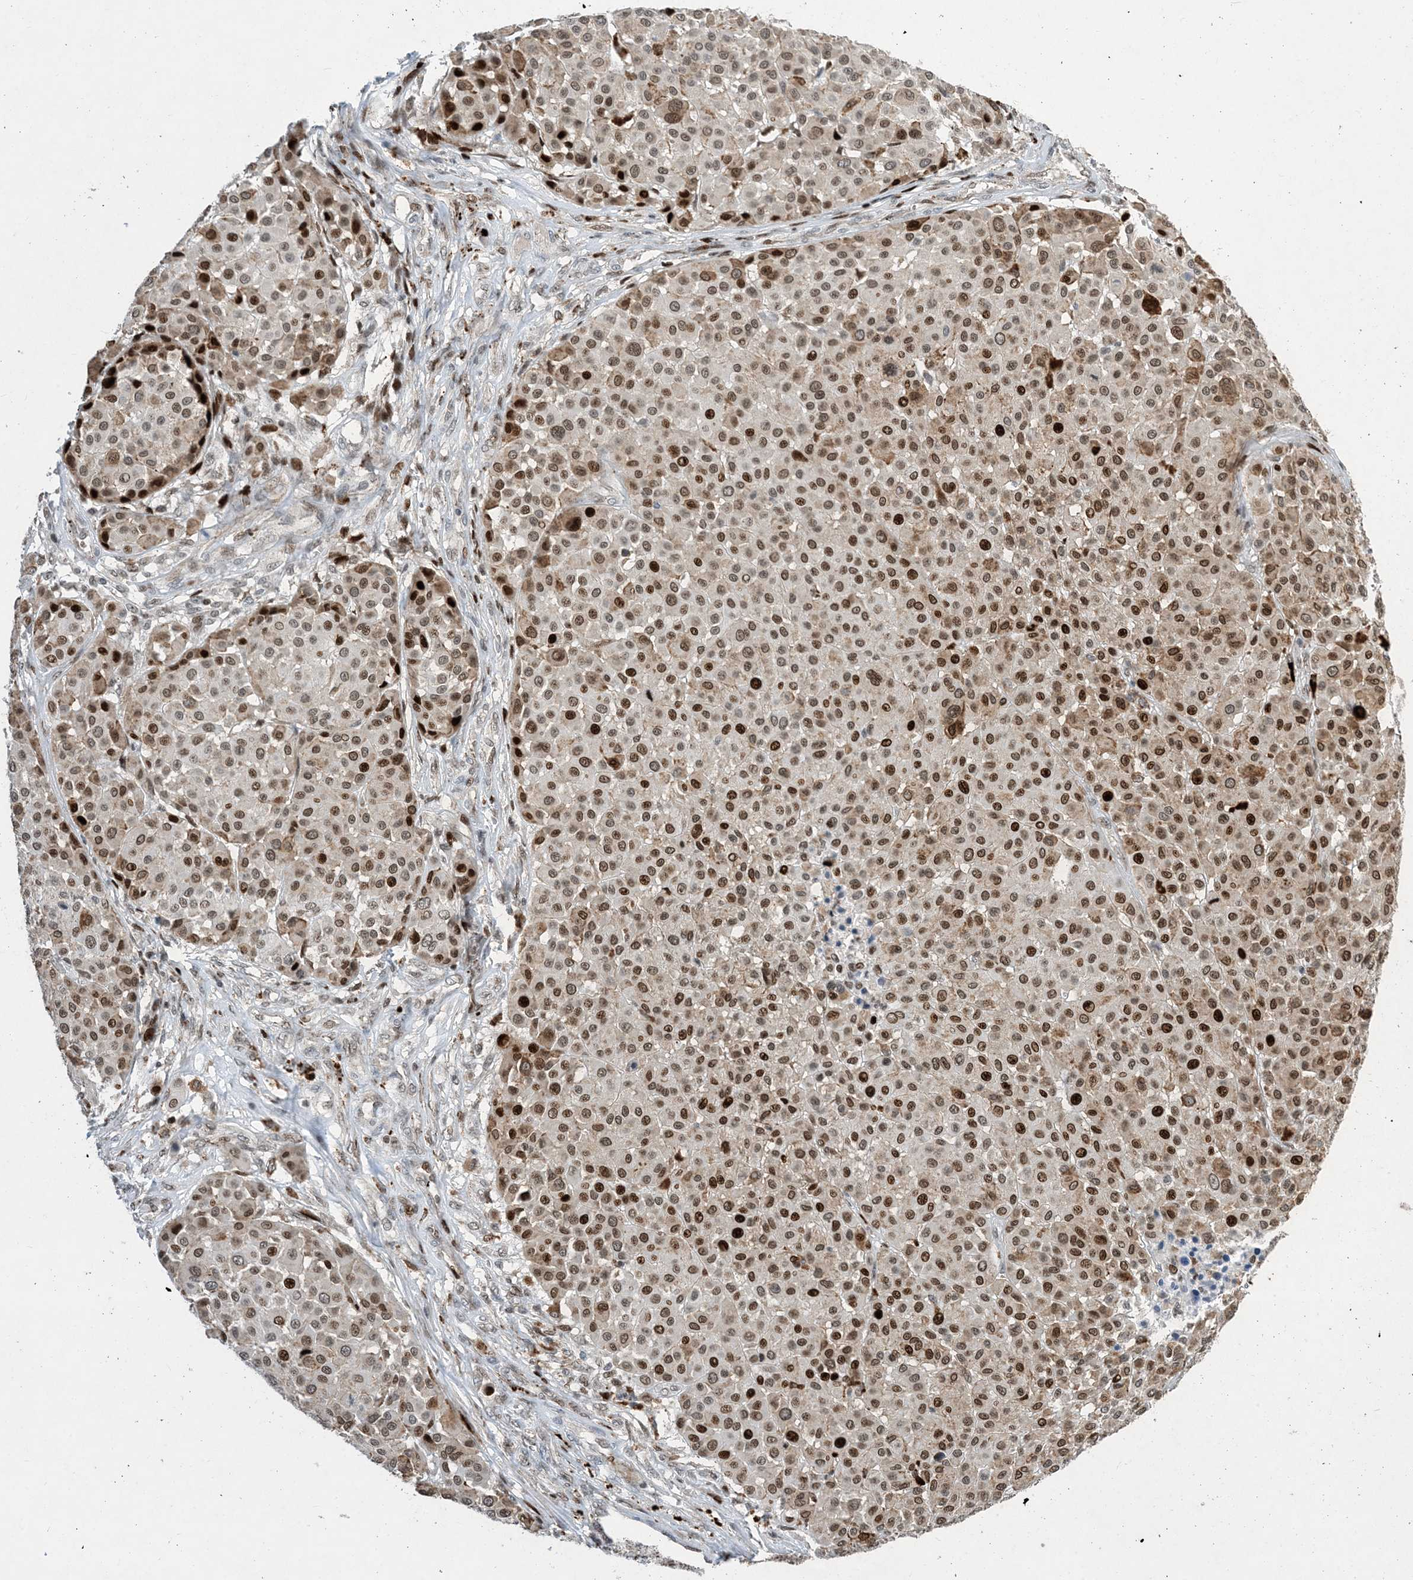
{"staining": {"intensity": "moderate", "quantity": ">75%", "location": "nuclear"}, "tissue": "melanoma", "cell_type": "Tumor cells", "image_type": "cancer", "snomed": [{"axis": "morphology", "description": "Malignant melanoma, Metastatic site"}, {"axis": "topography", "description": "Soft tissue"}], "caption": "Malignant melanoma (metastatic site) stained for a protein displays moderate nuclear positivity in tumor cells.", "gene": "SLC25A53", "patient": {"sex": "male", "age": 41}}